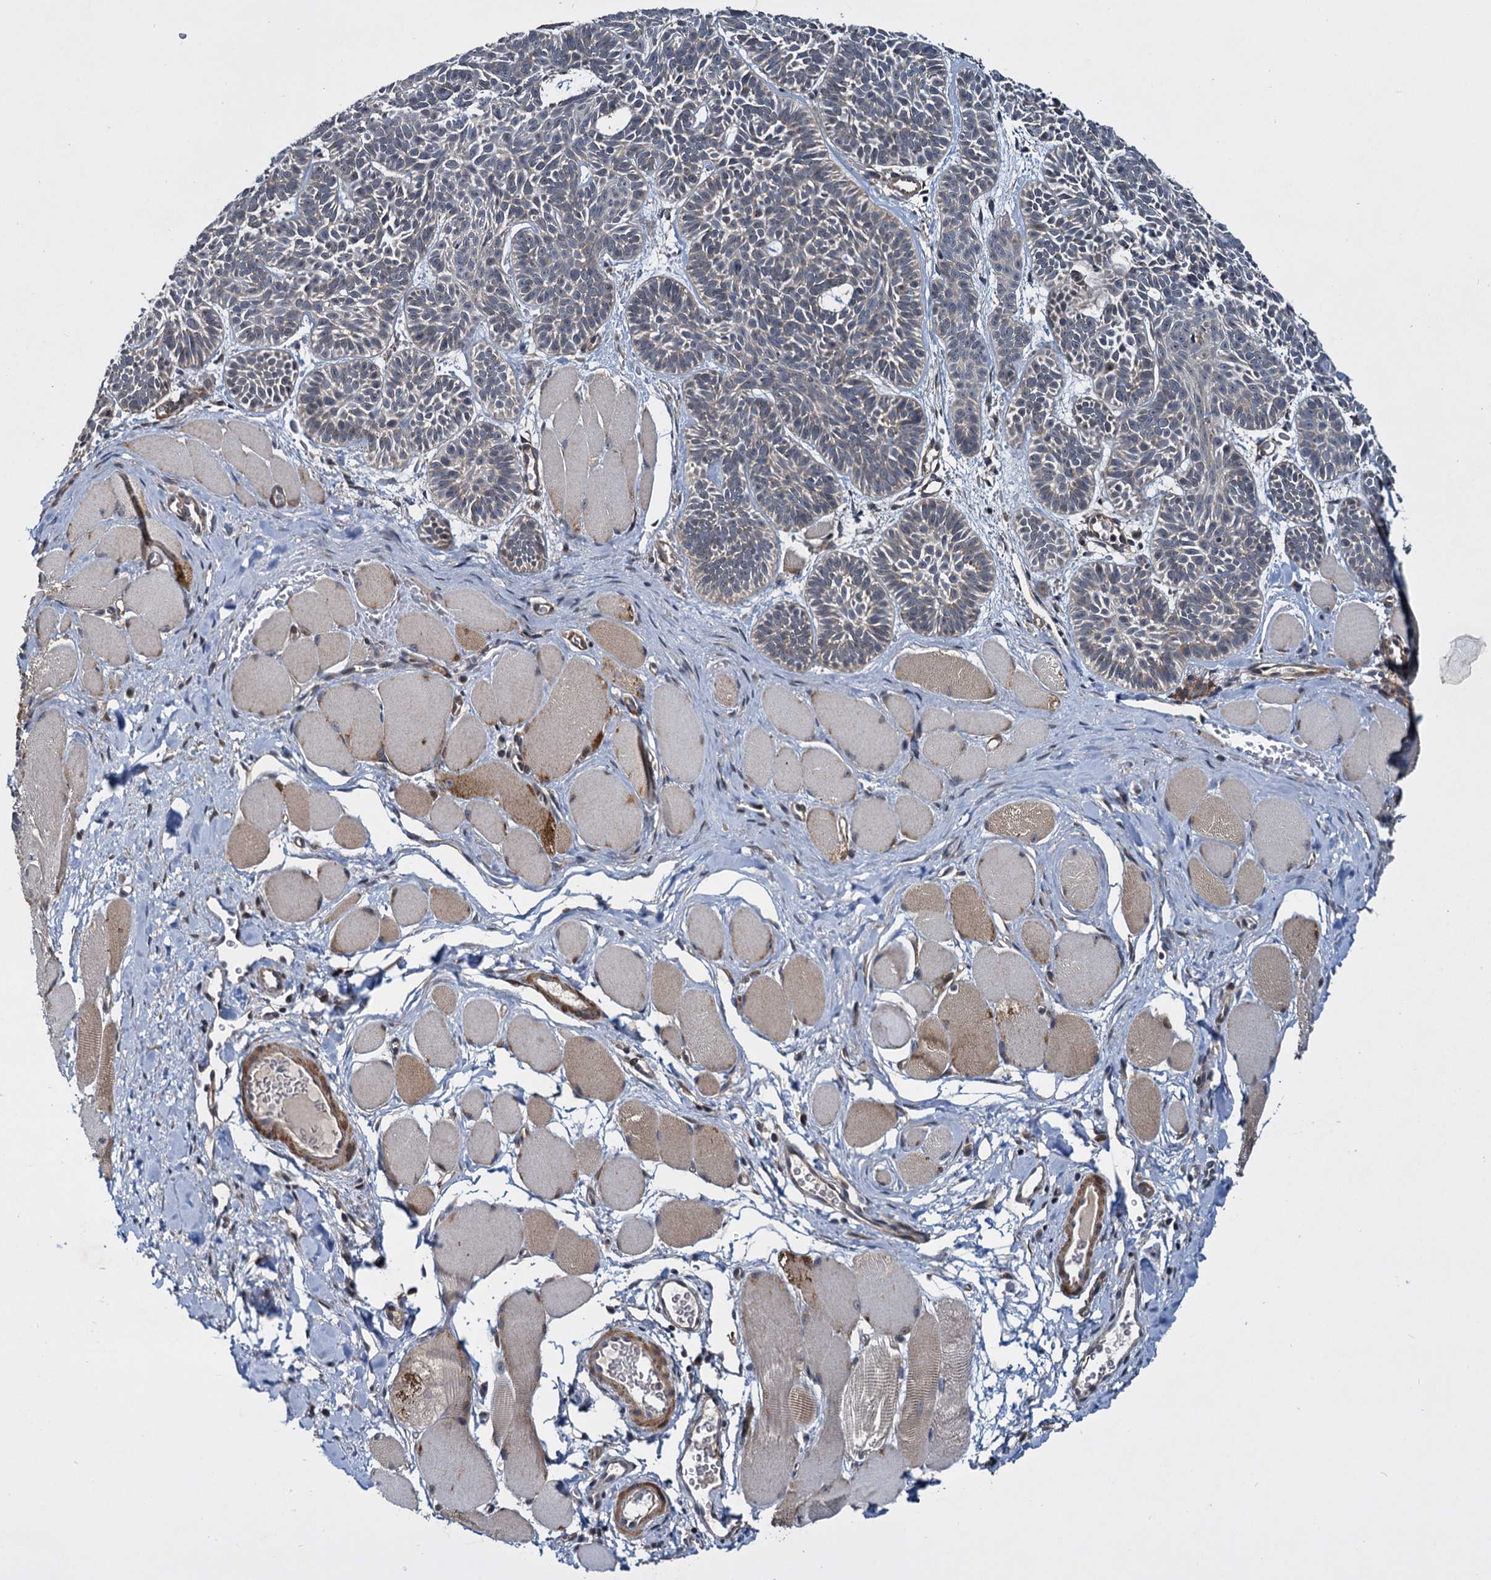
{"staining": {"intensity": "negative", "quantity": "none", "location": "none"}, "tissue": "skin cancer", "cell_type": "Tumor cells", "image_type": "cancer", "snomed": [{"axis": "morphology", "description": "Basal cell carcinoma"}, {"axis": "topography", "description": "Skin"}], "caption": "DAB (3,3'-diaminobenzidine) immunohistochemical staining of skin cancer (basal cell carcinoma) exhibits no significant expression in tumor cells.", "gene": "ARHGAP42", "patient": {"sex": "male", "age": 85}}